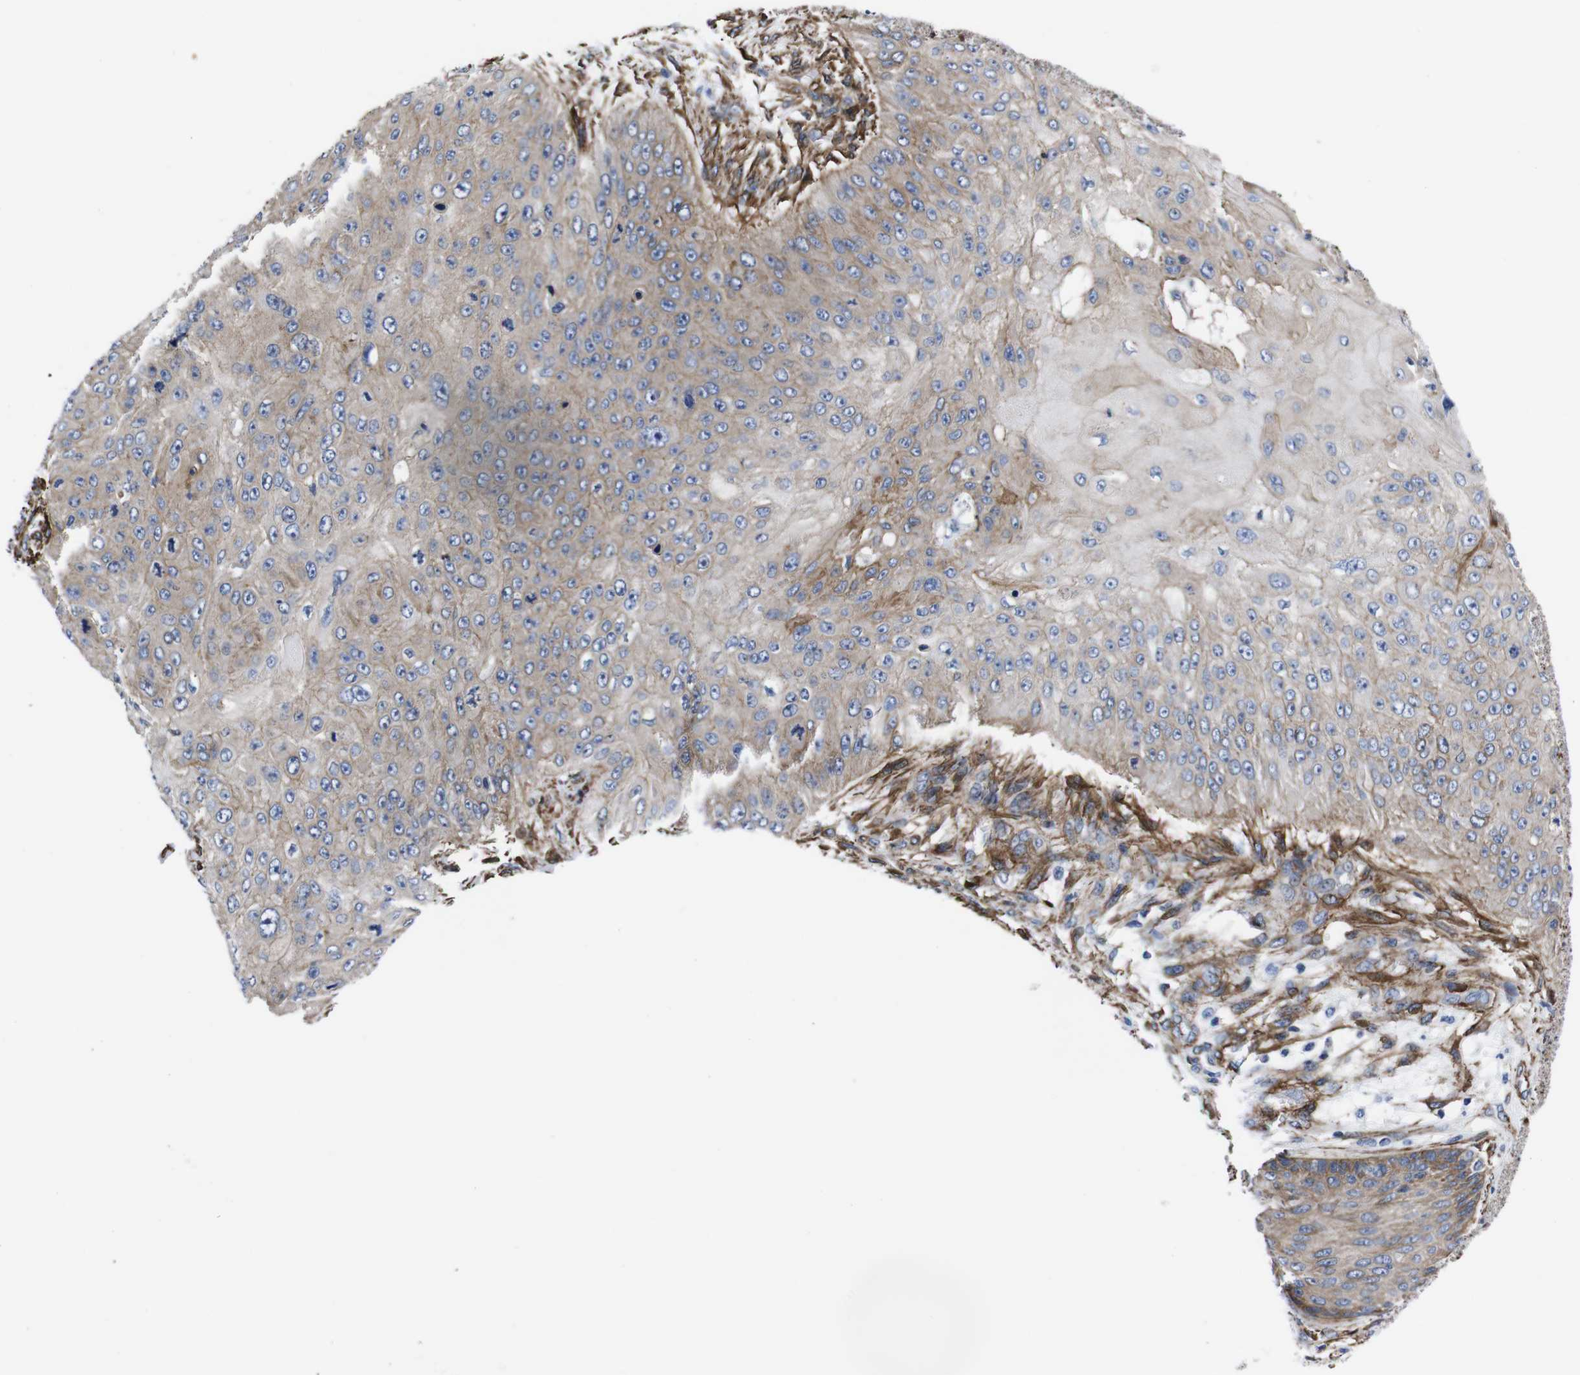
{"staining": {"intensity": "weak", "quantity": "<25%", "location": "cytoplasmic/membranous"}, "tissue": "skin cancer", "cell_type": "Tumor cells", "image_type": "cancer", "snomed": [{"axis": "morphology", "description": "Squamous cell carcinoma, NOS"}, {"axis": "topography", "description": "Skin"}], "caption": "Micrograph shows no significant protein expression in tumor cells of squamous cell carcinoma (skin).", "gene": "WNT10A", "patient": {"sex": "female", "age": 80}}